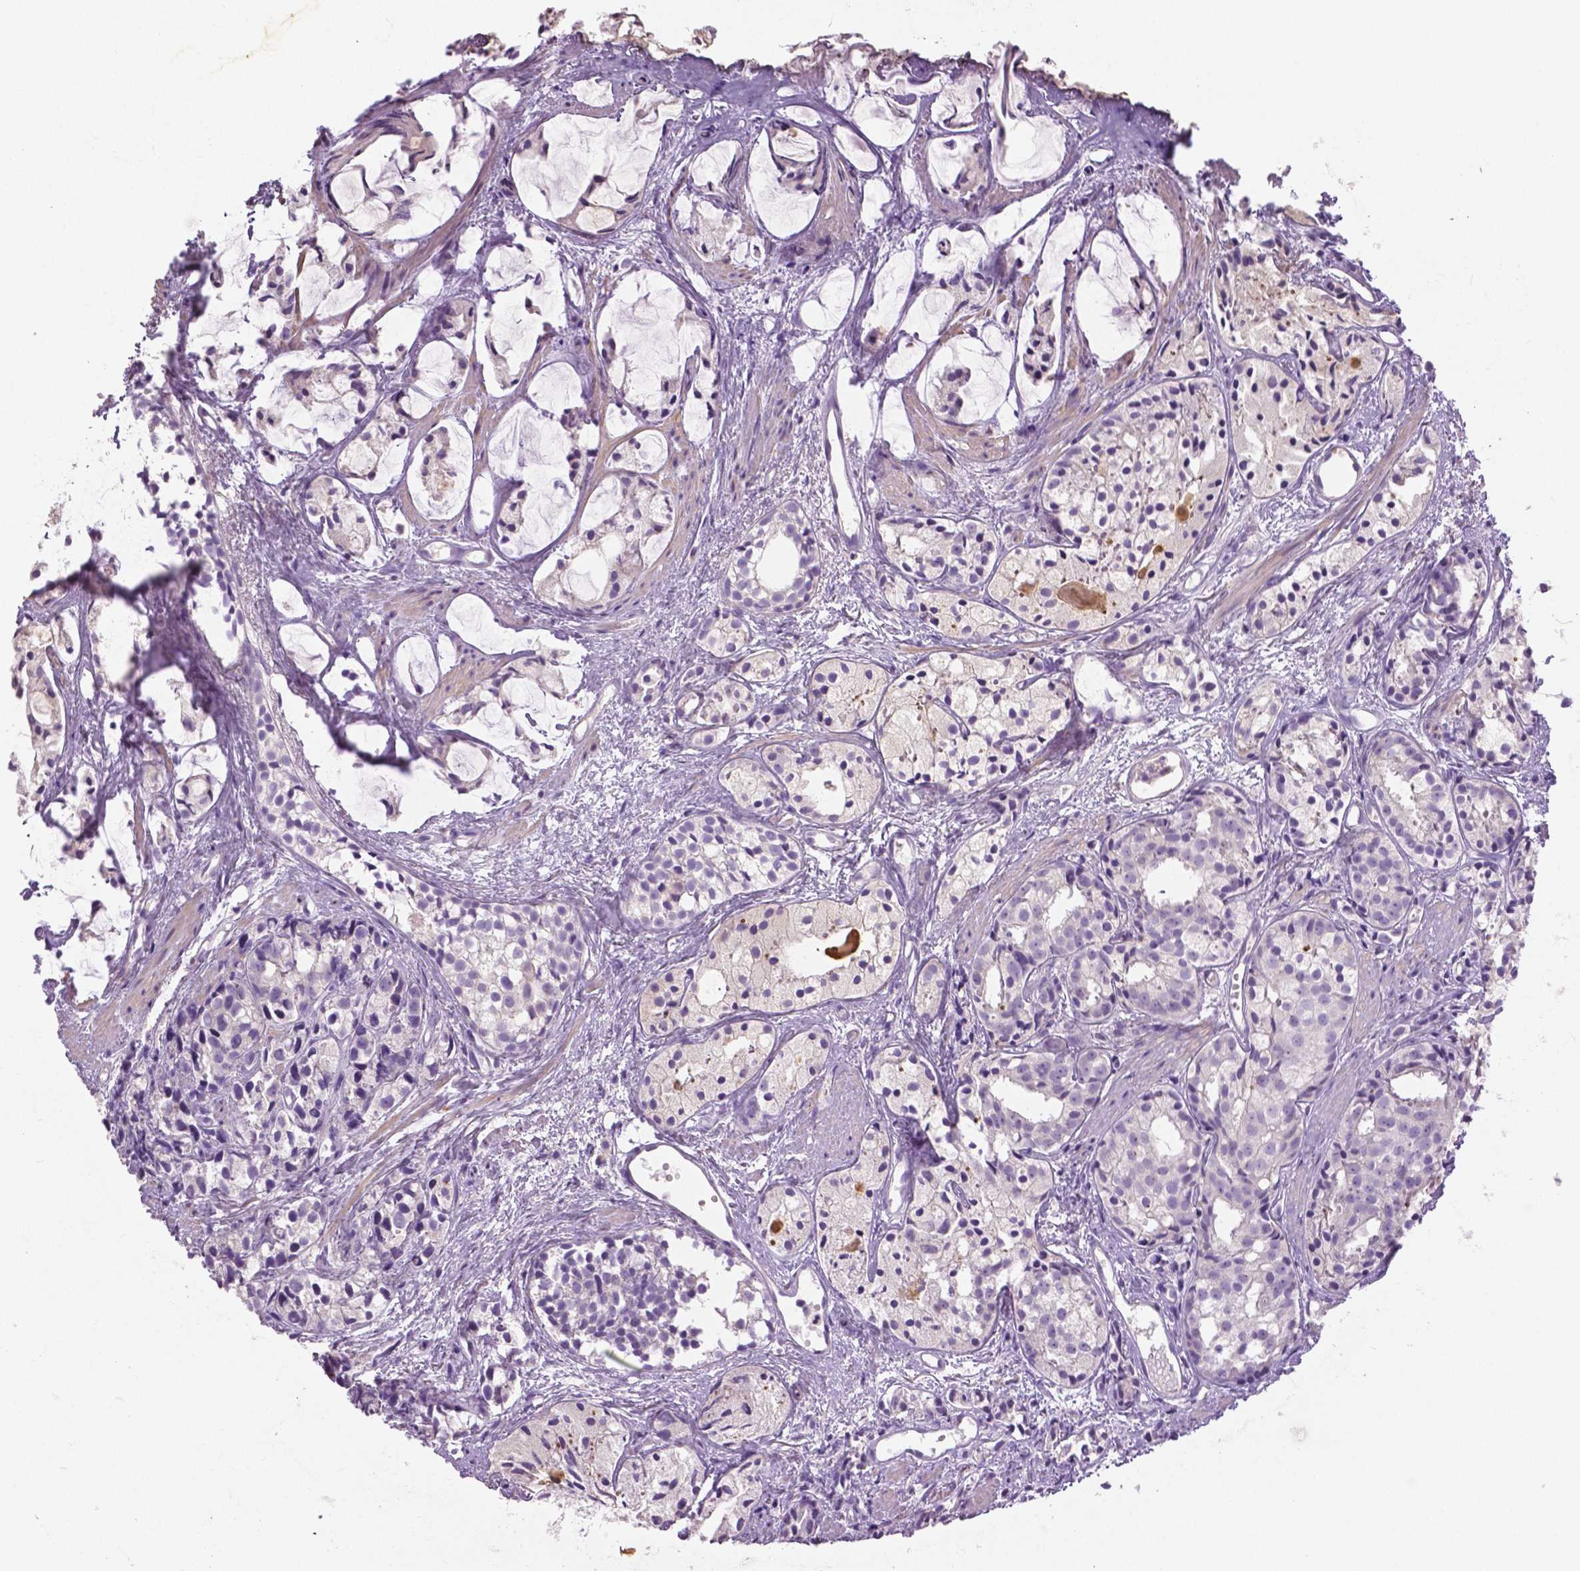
{"staining": {"intensity": "negative", "quantity": "none", "location": "none"}, "tissue": "prostate cancer", "cell_type": "Tumor cells", "image_type": "cancer", "snomed": [{"axis": "morphology", "description": "Adenocarcinoma, High grade"}, {"axis": "topography", "description": "Prostate"}], "caption": "Tumor cells show no significant protein staining in prostate cancer.", "gene": "DNAH12", "patient": {"sex": "male", "age": 85}}